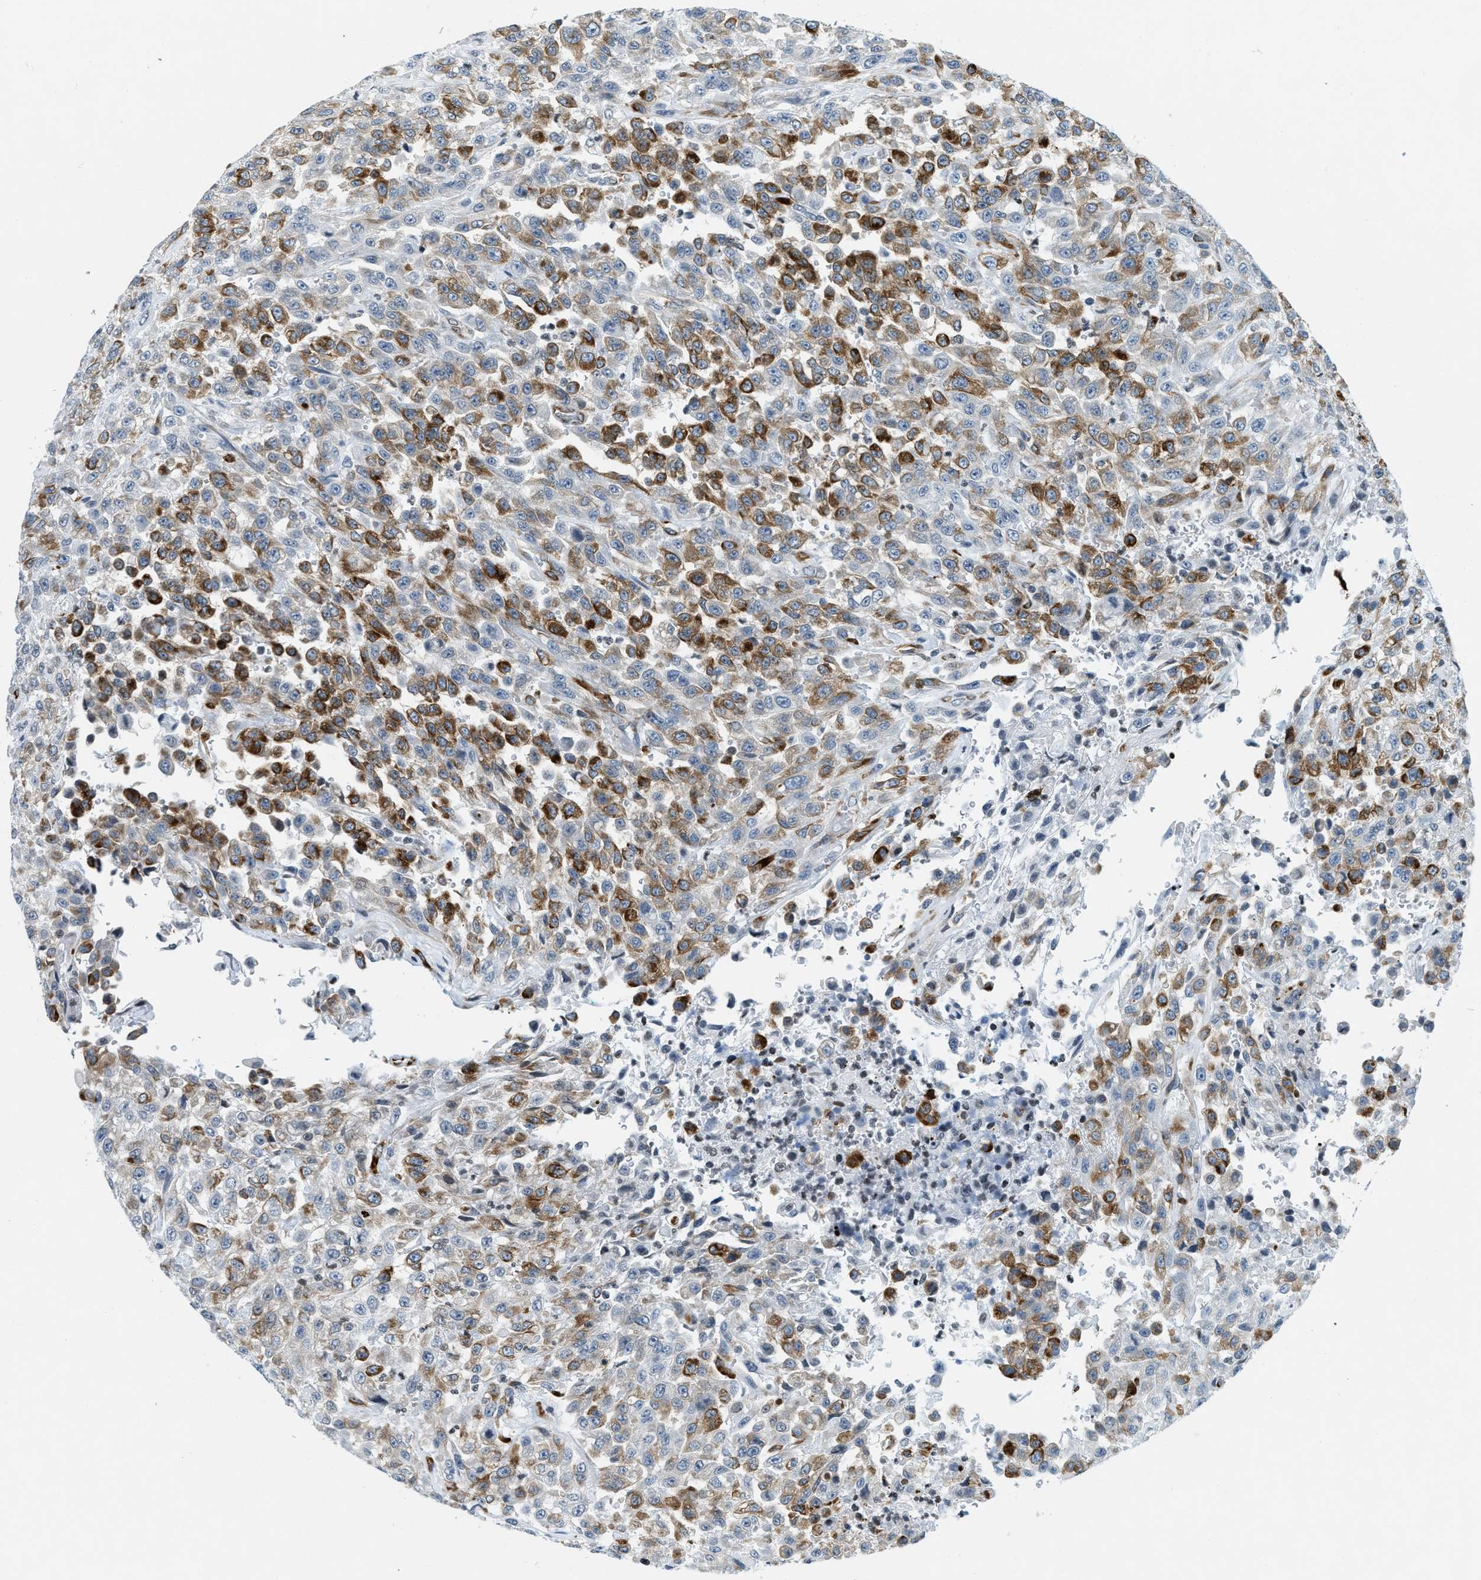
{"staining": {"intensity": "moderate", "quantity": "25%-75%", "location": "cytoplasmic/membranous"}, "tissue": "urothelial cancer", "cell_type": "Tumor cells", "image_type": "cancer", "snomed": [{"axis": "morphology", "description": "Urothelial carcinoma, High grade"}, {"axis": "topography", "description": "Urinary bladder"}], "caption": "Tumor cells display medium levels of moderate cytoplasmic/membranous positivity in about 25%-75% of cells in human urothelial cancer. Using DAB (brown) and hematoxylin (blue) stains, captured at high magnification using brightfield microscopy.", "gene": "UVRAG", "patient": {"sex": "male", "age": 46}}